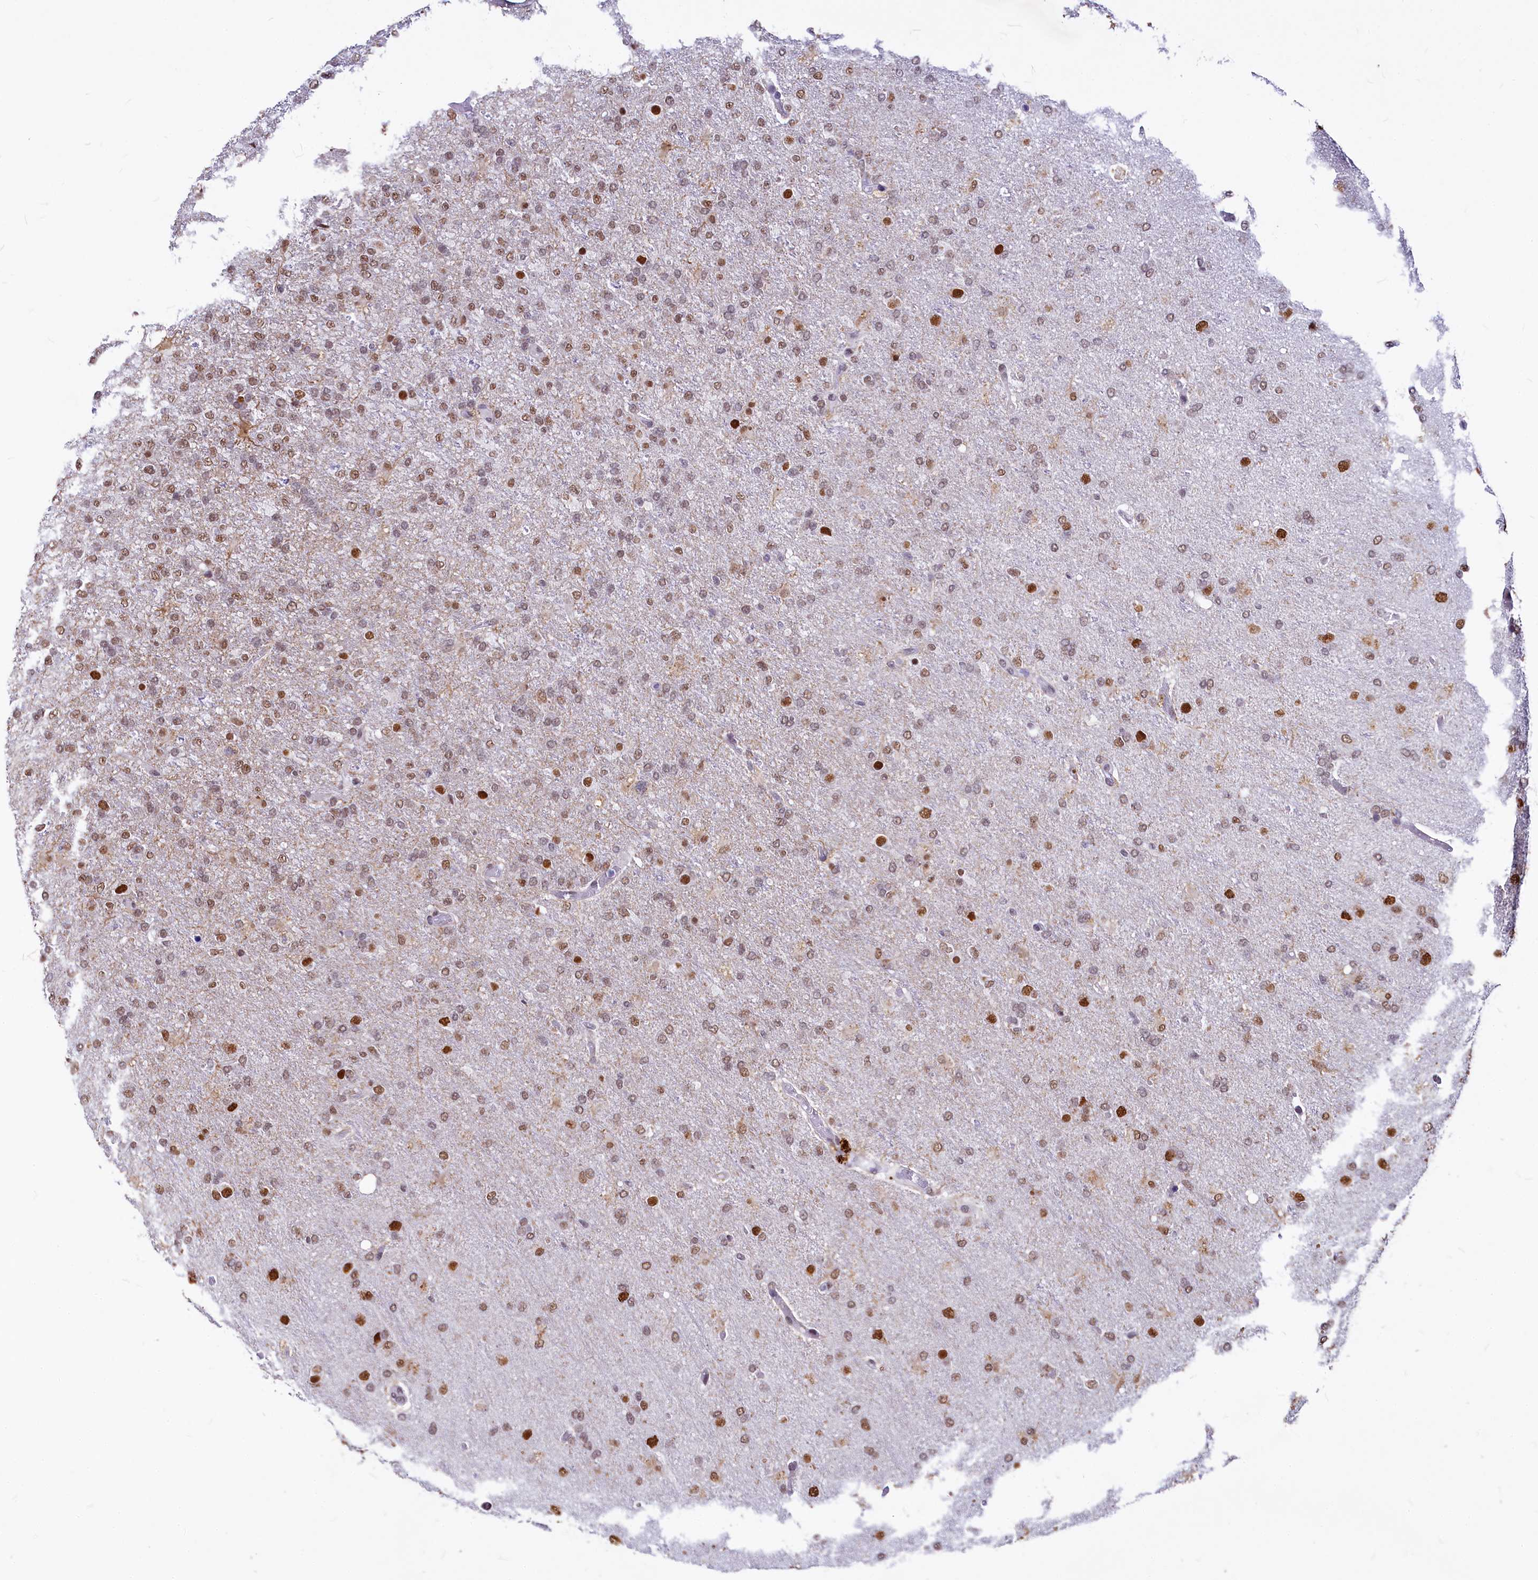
{"staining": {"intensity": "moderate", "quantity": ">75%", "location": "nuclear"}, "tissue": "glioma", "cell_type": "Tumor cells", "image_type": "cancer", "snomed": [{"axis": "morphology", "description": "Glioma, malignant, High grade"}, {"axis": "topography", "description": "Brain"}], "caption": "Immunohistochemistry (IHC) staining of high-grade glioma (malignant), which displays medium levels of moderate nuclear positivity in about >75% of tumor cells indicating moderate nuclear protein positivity. The staining was performed using DAB (3,3'-diaminobenzidine) (brown) for protein detection and nuclei were counterstained in hematoxylin (blue).", "gene": "PARPBP", "patient": {"sex": "female", "age": 74}}